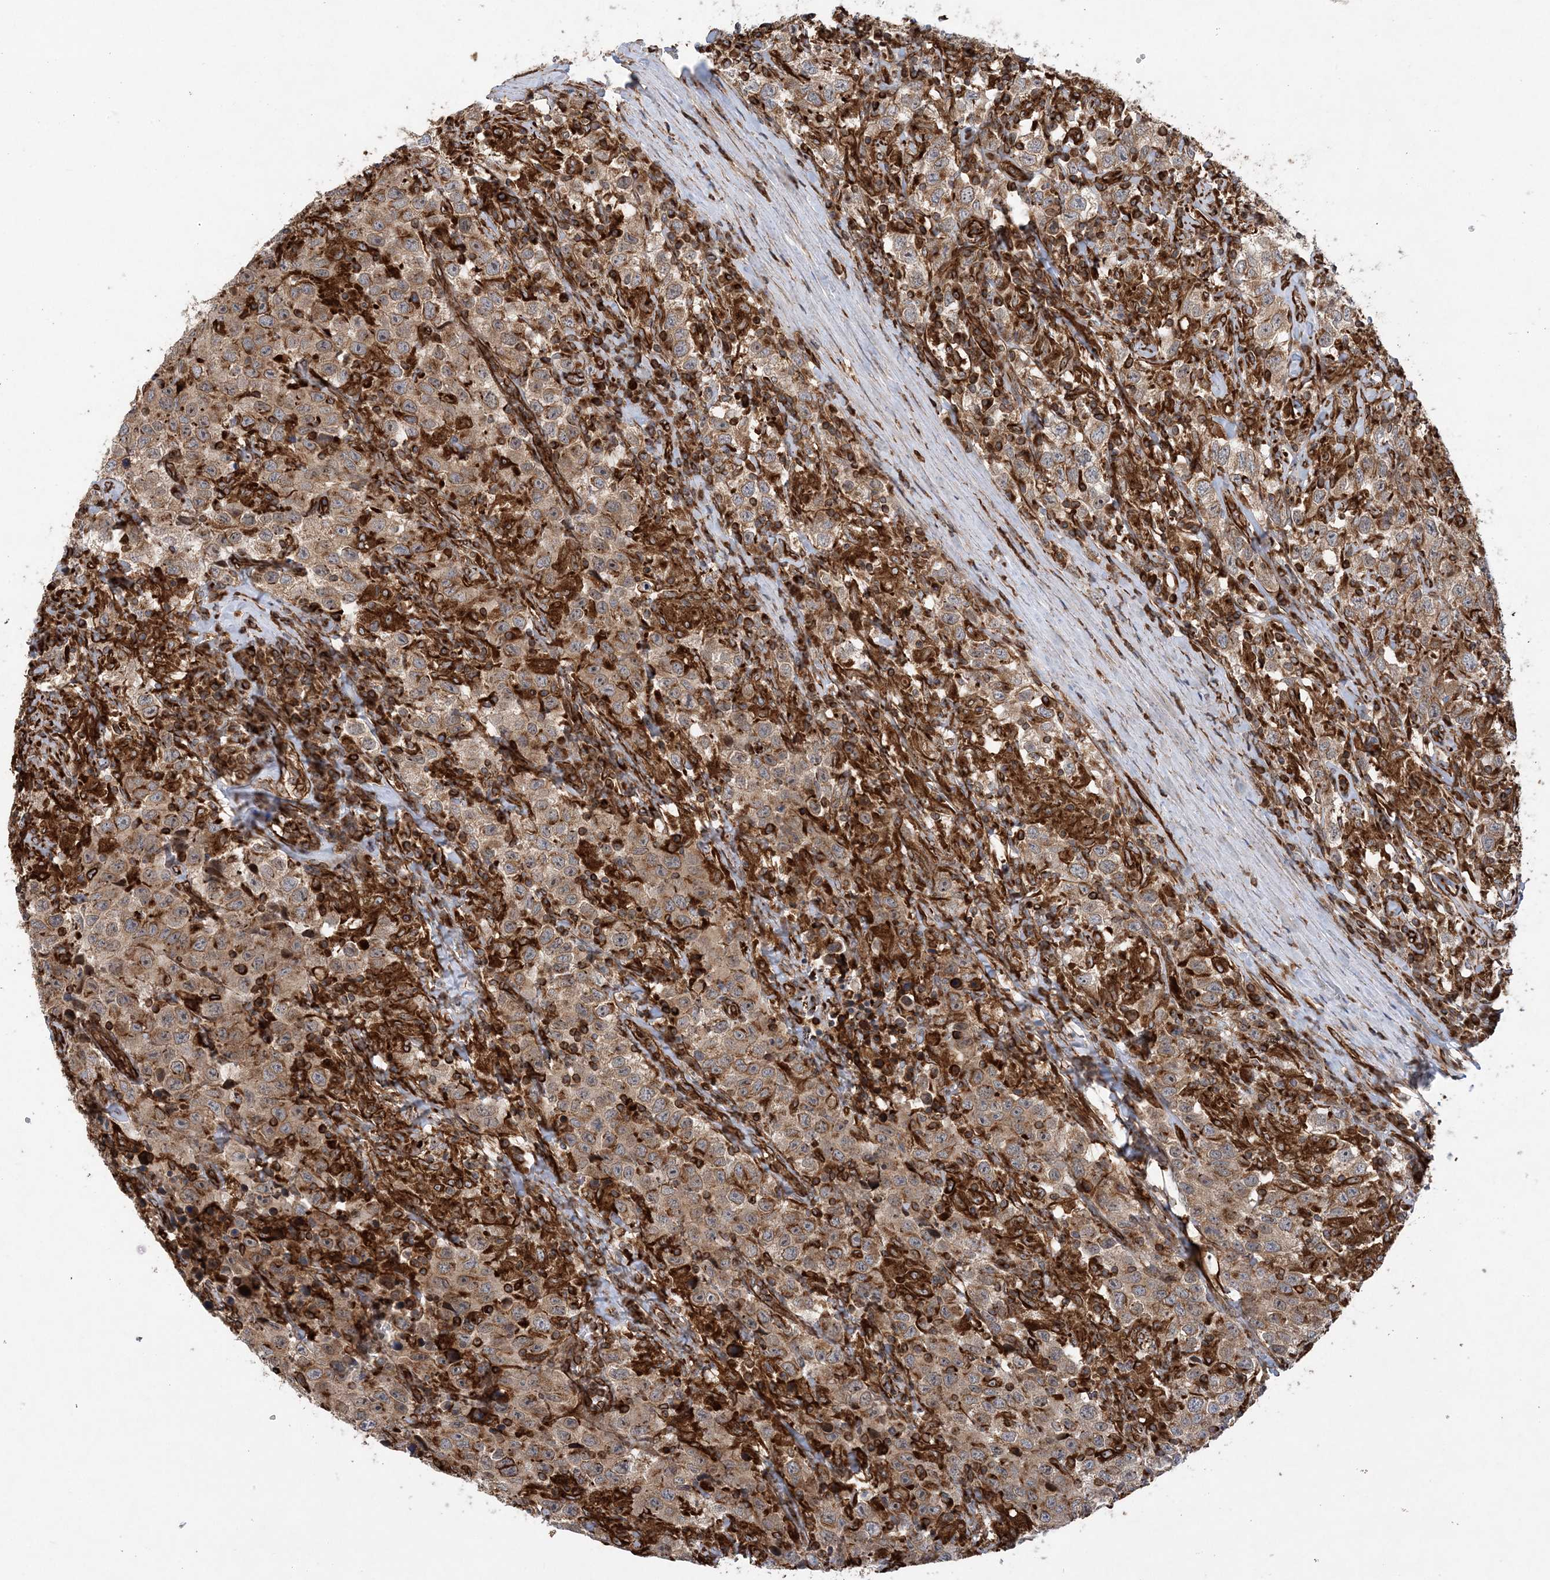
{"staining": {"intensity": "moderate", "quantity": ">75%", "location": "cytoplasmic/membranous"}, "tissue": "testis cancer", "cell_type": "Tumor cells", "image_type": "cancer", "snomed": [{"axis": "morphology", "description": "Seminoma, NOS"}, {"axis": "topography", "description": "Testis"}], "caption": "The image displays a brown stain indicating the presence of a protein in the cytoplasmic/membranous of tumor cells in testis cancer (seminoma). The staining was performed using DAB (3,3'-diaminobenzidine), with brown indicating positive protein expression. Nuclei are stained blue with hematoxylin.", "gene": "FAM114A2", "patient": {"sex": "male", "age": 41}}